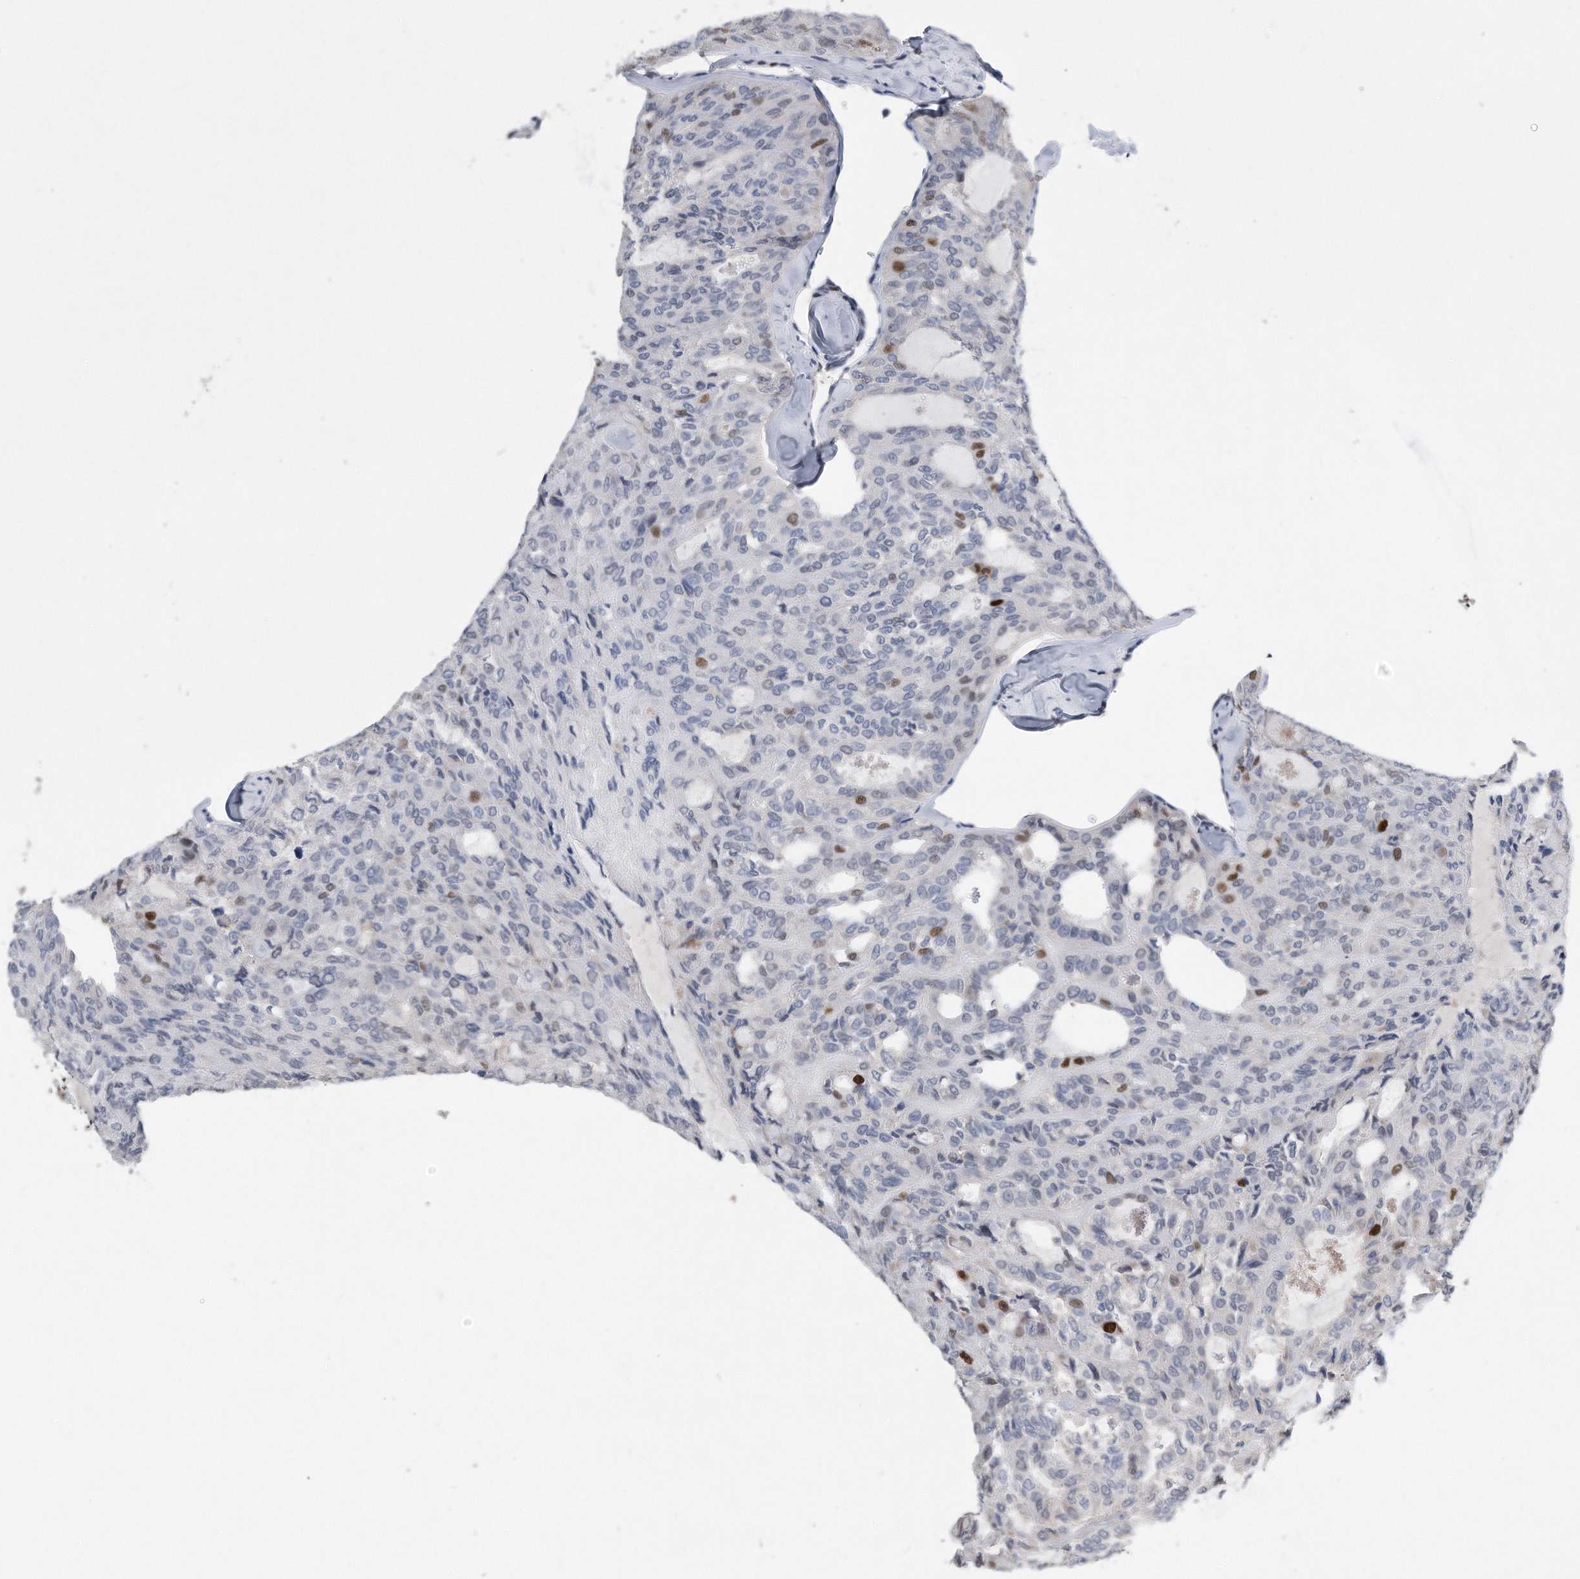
{"staining": {"intensity": "moderate", "quantity": "<25%", "location": "nuclear"}, "tissue": "thyroid cancer", "cell_type": "Tumor cells", "image_type": "cancer", "snomed": [{"axis": "morphology", "description": "Follicular adenoma carcinoma, NOS"}, {"axis": "topography", "description": "Thyroid gland"}], "caption": "Human thyroid cancer (follicular adenoma carcinoma) stained with a protein marker displays moderate staining in tumor cells.", "gene": "PCNA", "patient": {"sex": "male", "age": 75}}